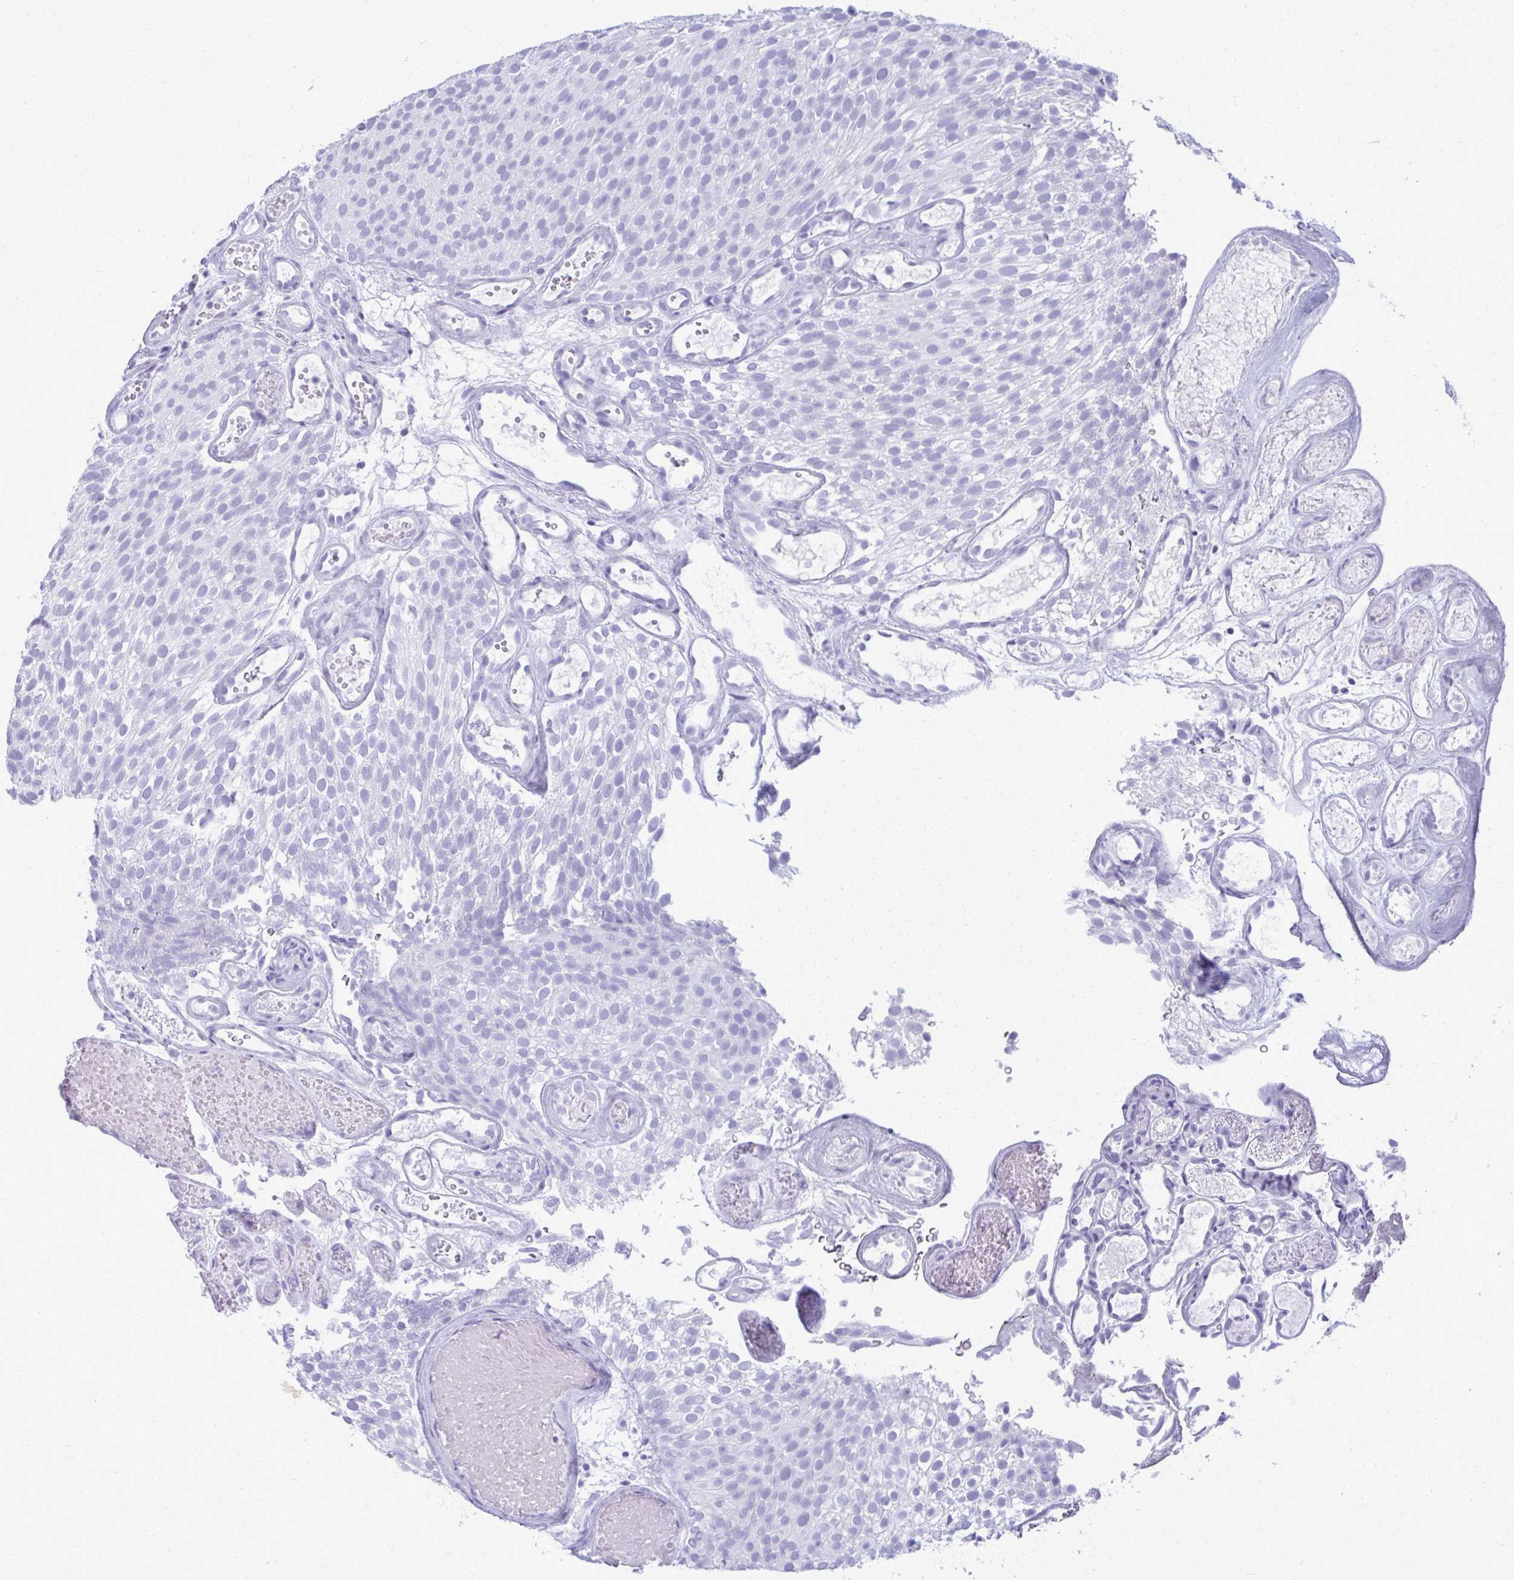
{"staining": {"intensity": "negative", "quantity": "none", "location": "none"}, "tissue": "urothelial cancer", "cell_type": "Tumor cells", "image_type": "cancer", "snomed": [{"axis": "morphology", "description": "Urothelial carcinoma, Low grade"}, {"axis": "topography", "description": "Urinary bladder"}], "caption": "This is an immunohistochemistry image of human urothelial cancer. There is no expression in tumor cells.", "gene": "ACSM2B", "patient": {"sex": "male", "age": 78}}